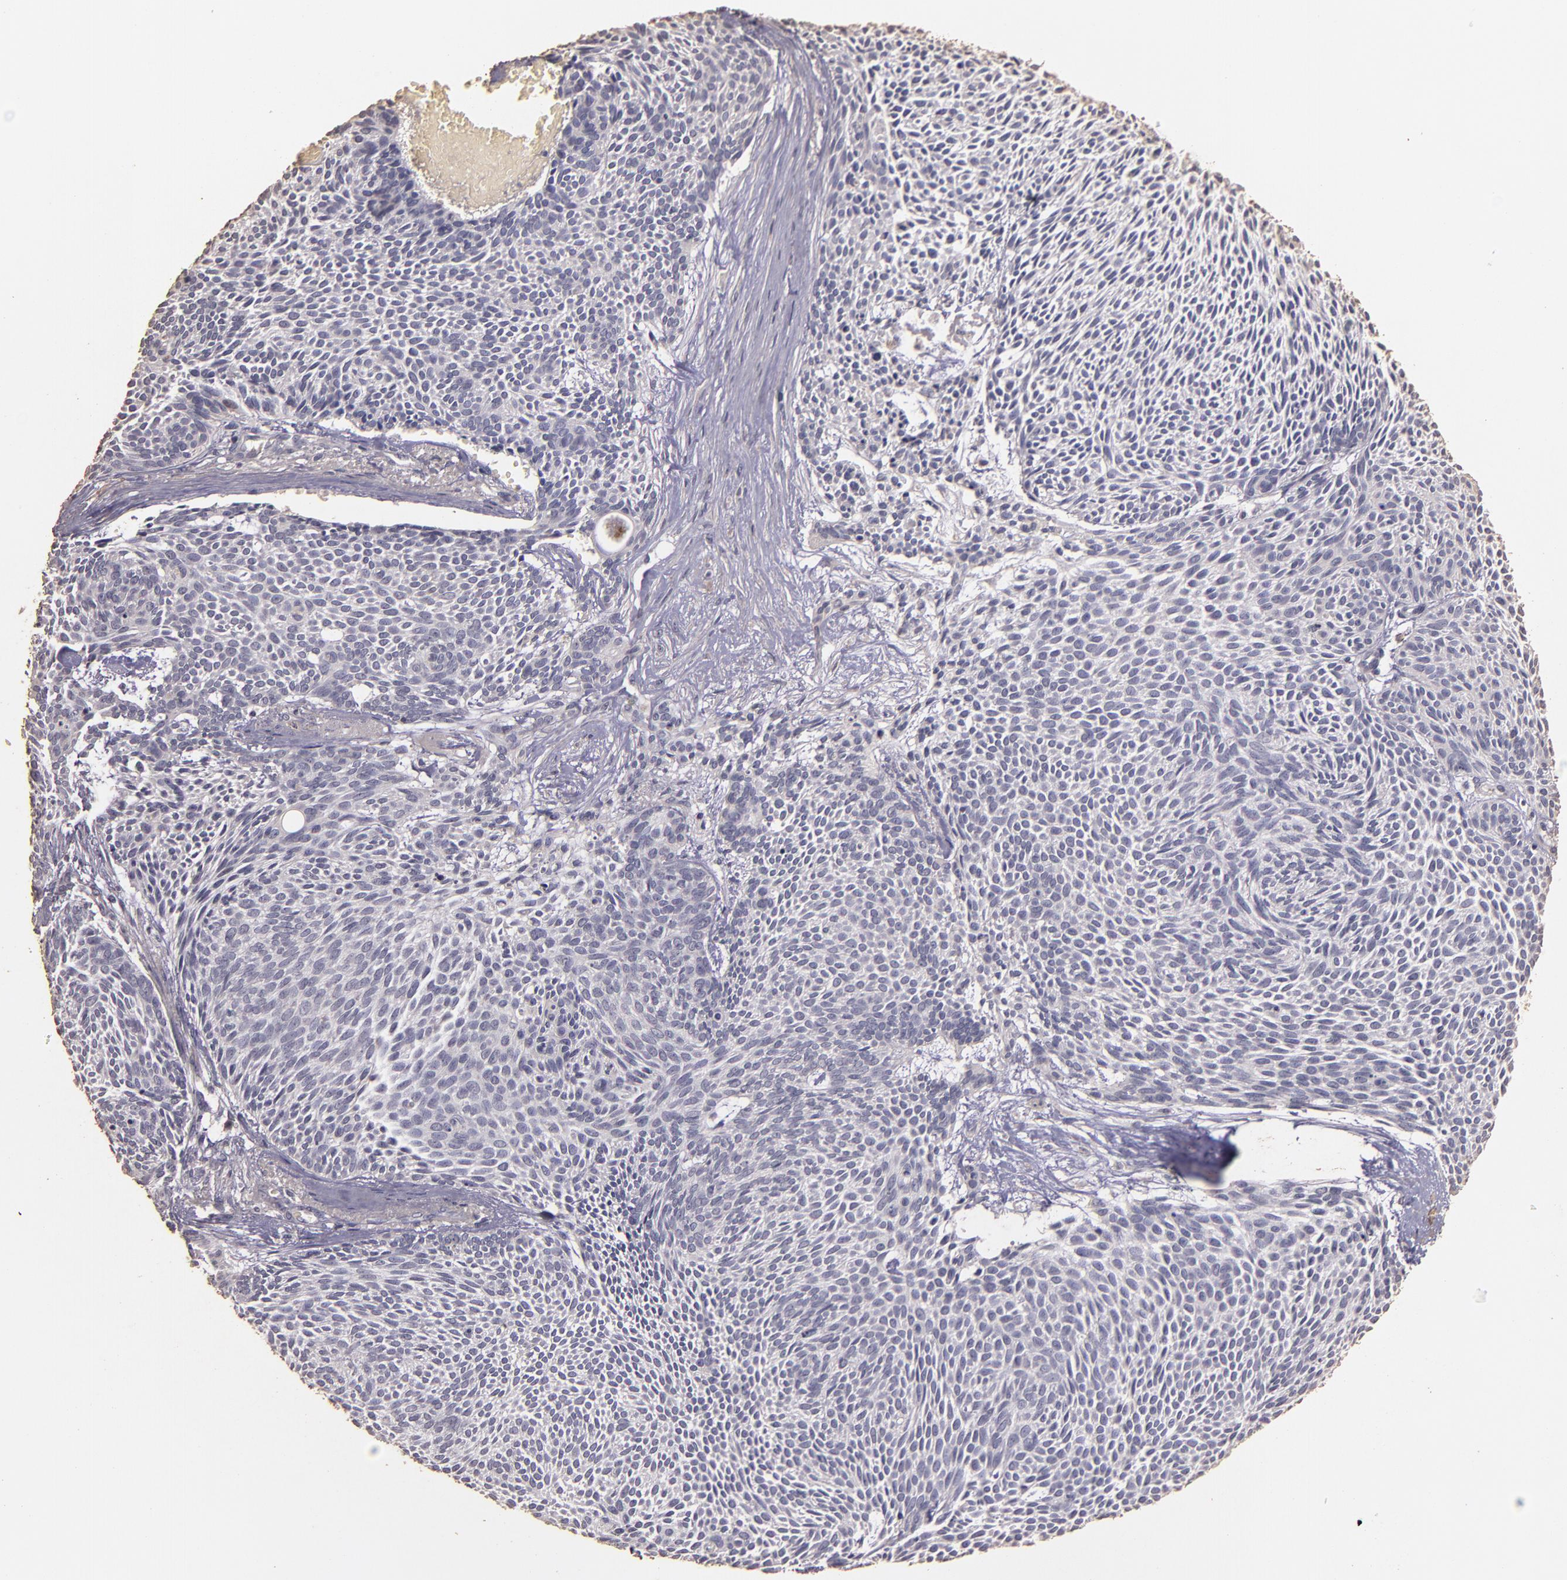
{"staining": {"intensity": "negative", "quantity": "none", "location": "none"}, "tissue": "skin cancer", "cell_type": "Tumor cells", "image_type": "cancer", "snomed": [{"axis": "morphology", "description": "Basal cell carcinoma"}, {"axis": "topography", "description": "Skin"}], "caption": "There is no significant expression in tumor cells of skin cancer.", "gene": "BCL2L13", "patient": {"sex": "male", "age": 84}}